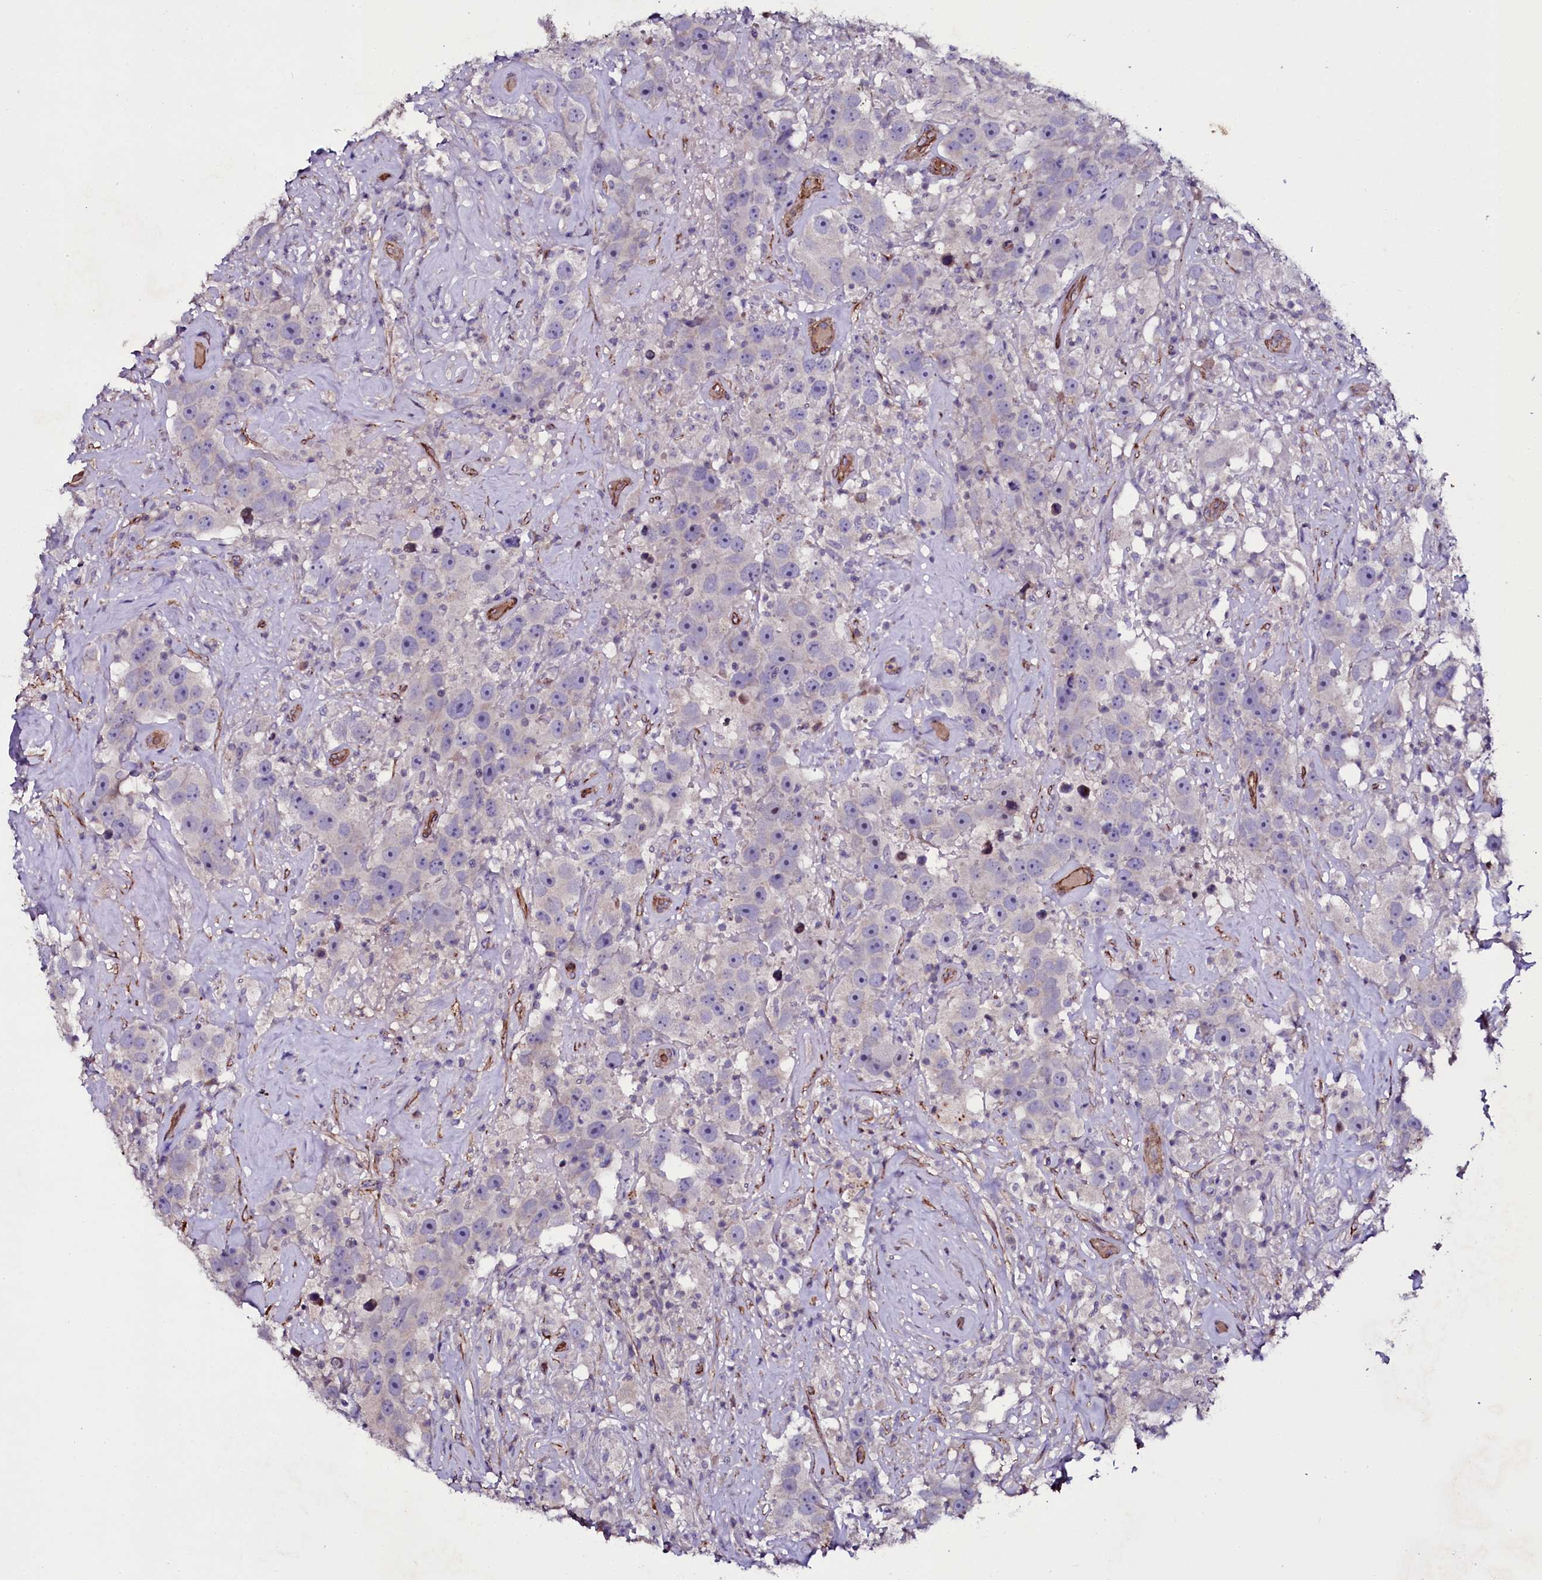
{"staining": {"intensity": "negative", "quantity": "none", "location": "none"}, "tissue": "testis cancer", "cell_type": "Tumor cells", "image_type": "cancer", "snomed": [{"axis": "morphology", "description": "Seminoma, NOS"}, {"axis": "topography", "description": "Testis"}], "caption": "The photomicrograph demonstrates no significant positivity in tumor cells of testis seminoma. The staining was performed using DAB (3,3'-diaminobenzidine) to visualize the protein expression in brown, while the nuclei were stained in blue with hematoxylin (Magnification: 20x).", "gene": "MEX3C", "patient": {"sex": "male", "age": 49}}